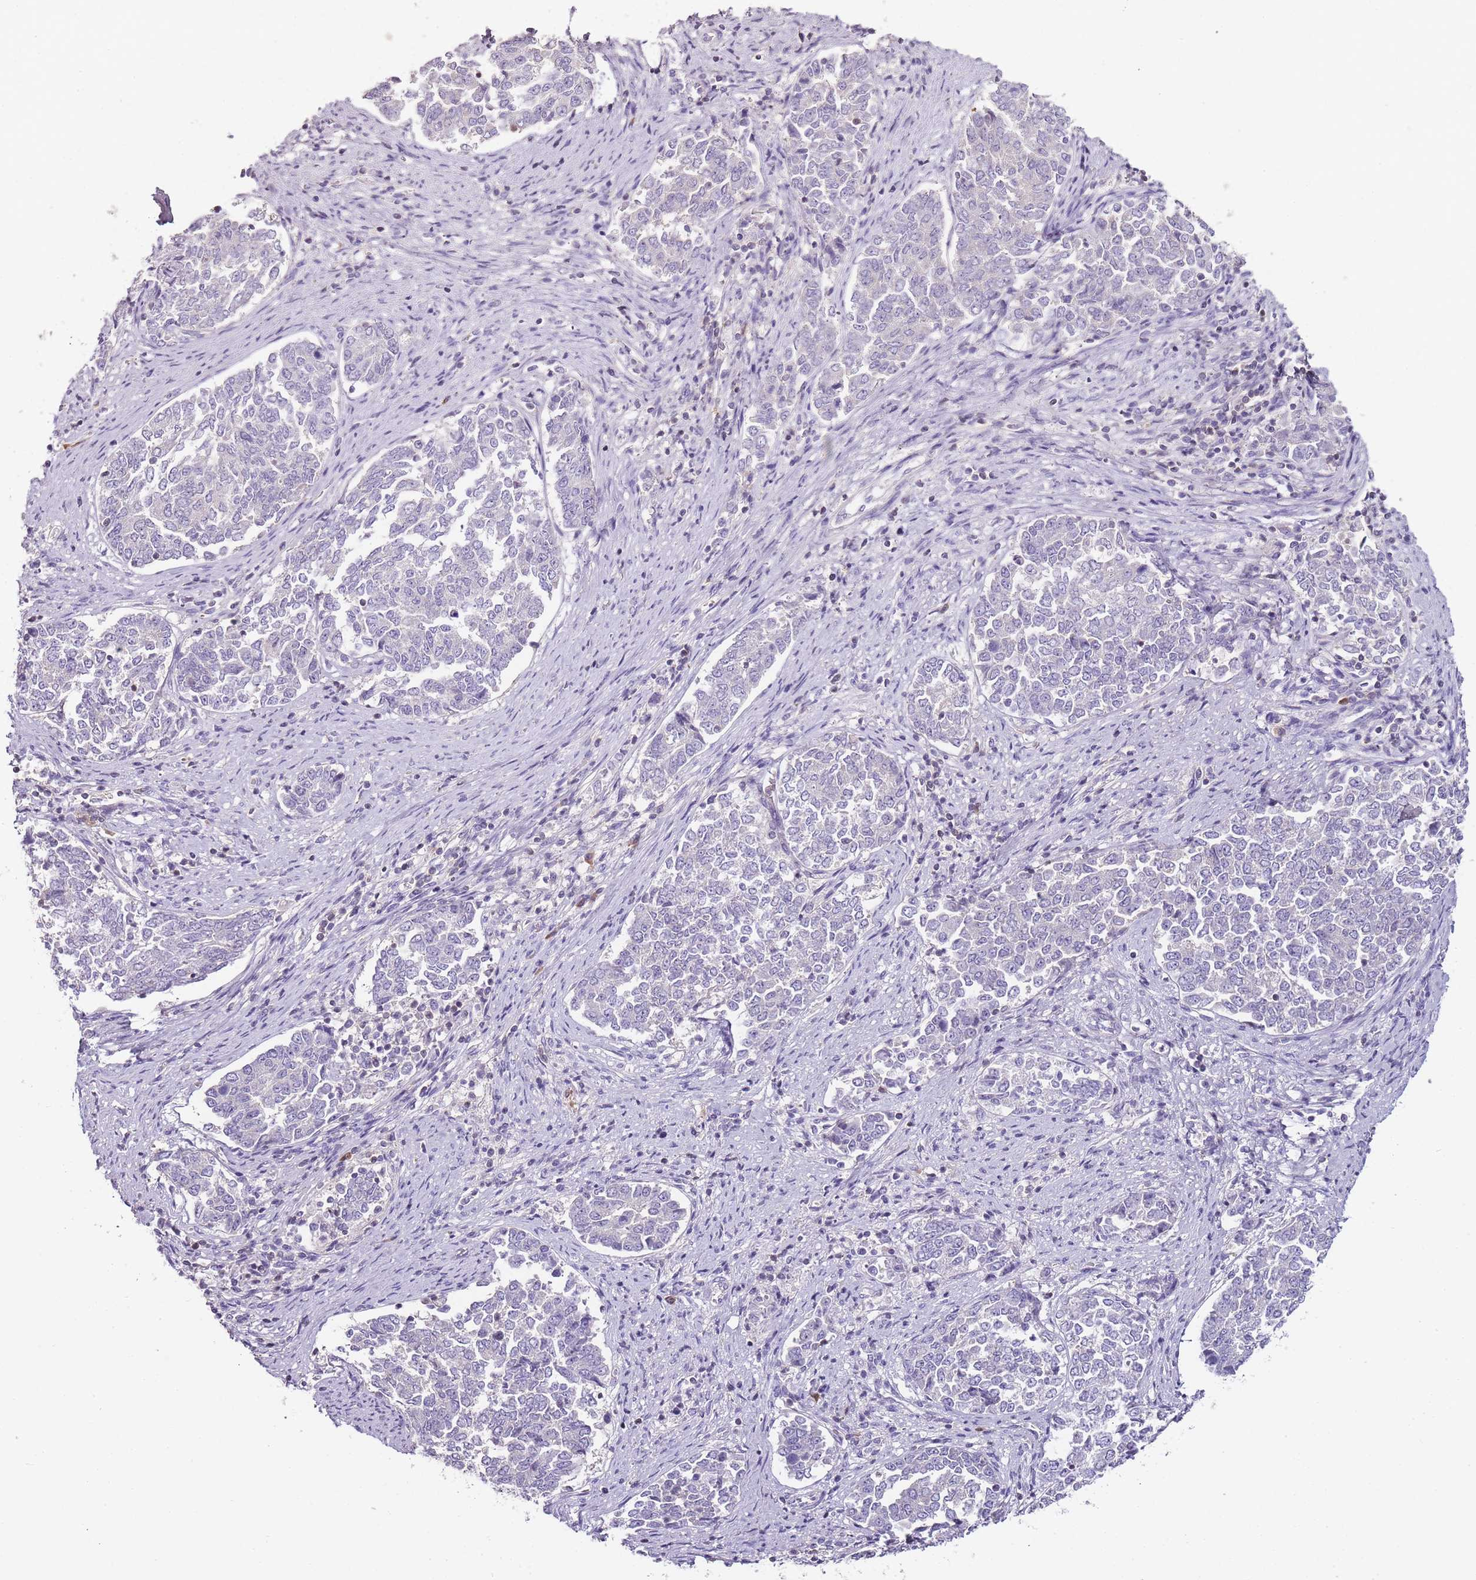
{"staining": {"intensity": "negative", "quantity": "none", "location": "none"}, "tissue": "endometrial cancer", "cell_type": "Tumor cells", "image_type": "cancer", "snomed": [{"axis": "morphology", "description": "Adenocarcinoma, NOS"}, {"axis": "topography", "description": "Endometrium"}], "caption": "Human endometrial adenocarcinoma stained for a protein using IHC shows no positivity in tumor cells.", "gene": "ZBP1", "patient": {"sex": "female", "age": 80}}